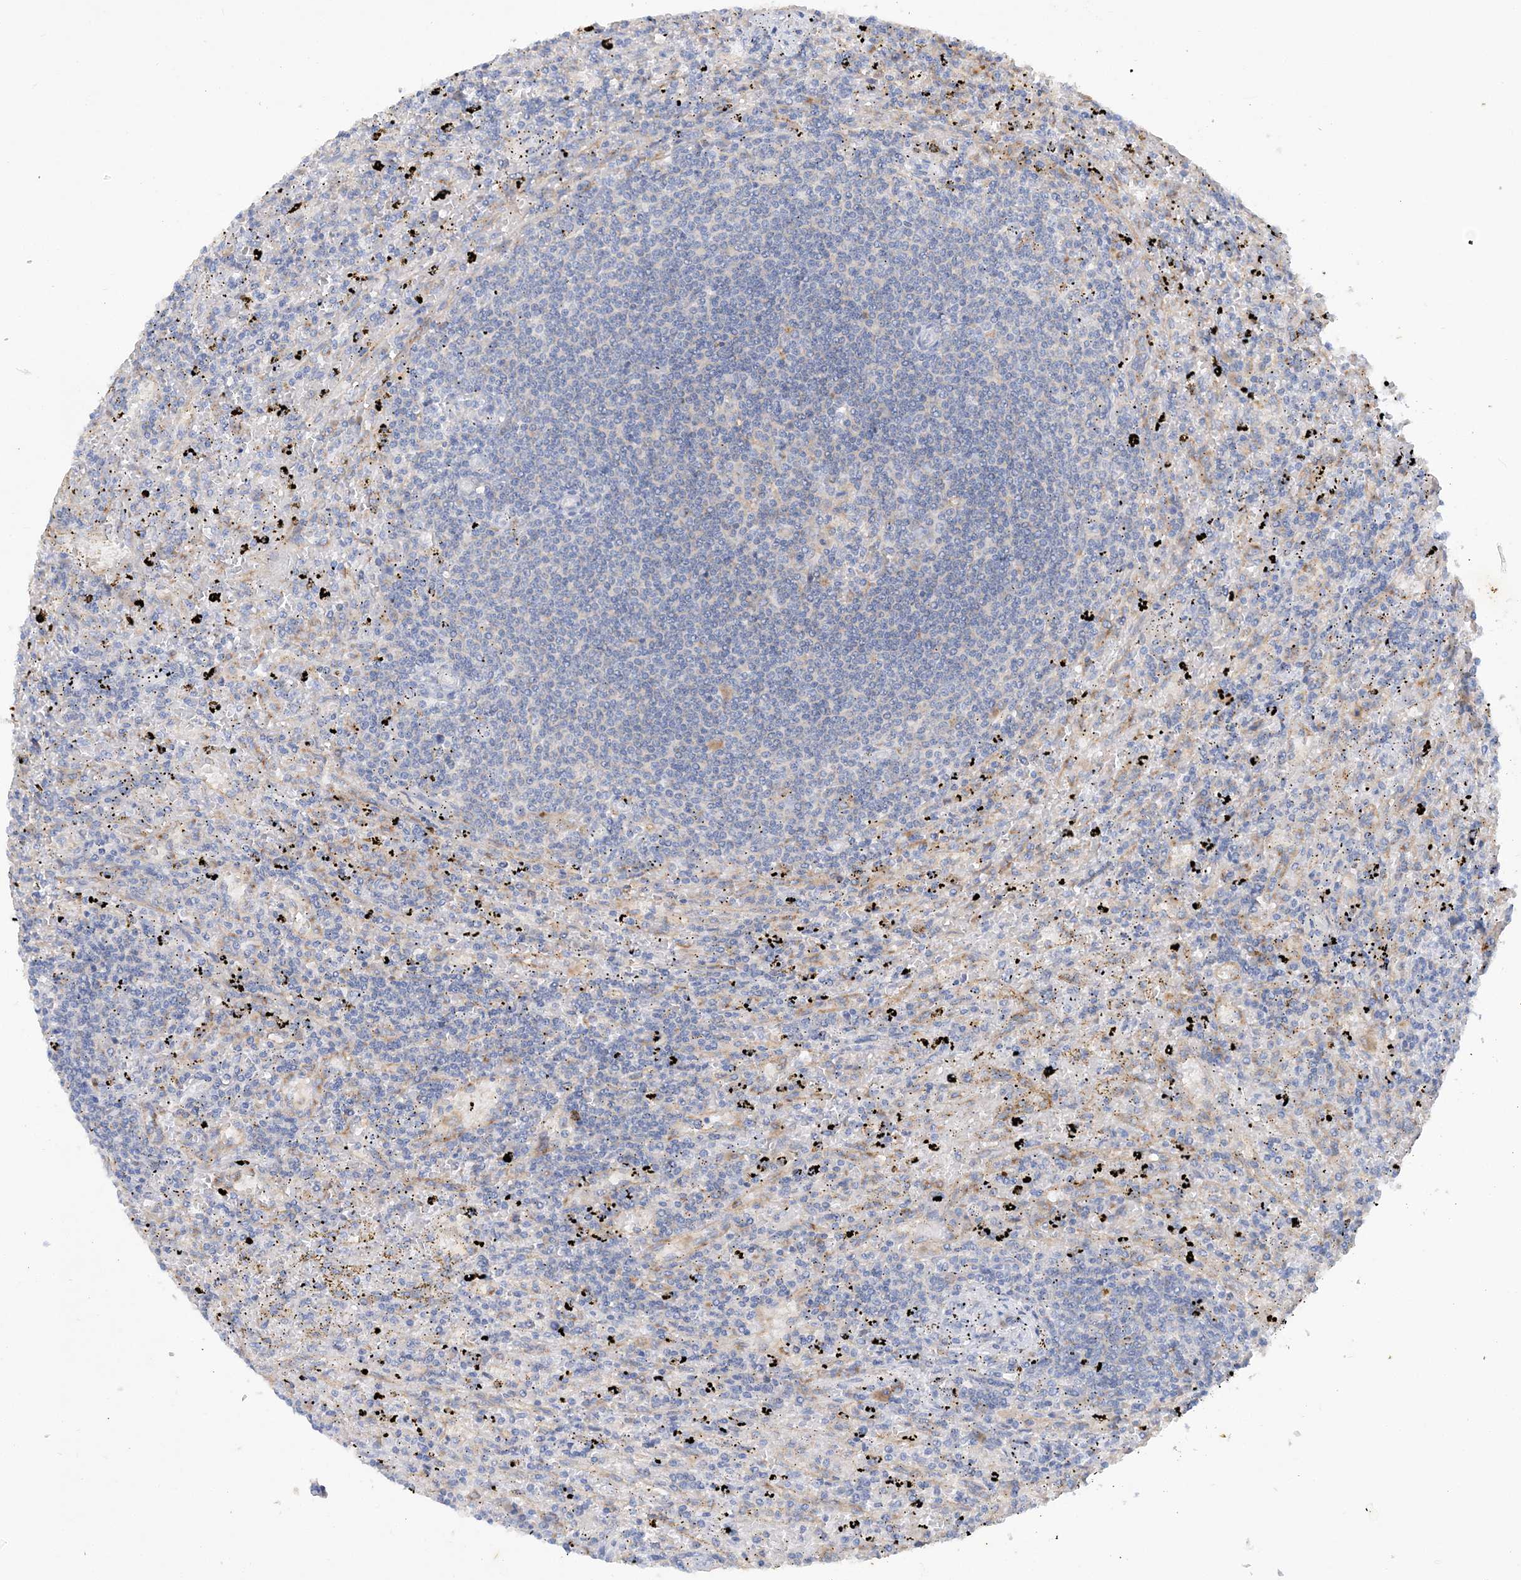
{"staining": {"intensity": "negative", "quantity": "none", "location": "none"}, "tissue": "lymphoma", "cell_type": "Tumor cells", "image_type": "cancer", "snomed": [{"axis": "morphology", "description": "Malignant lymphoma, non-Hodgkin's type, Low grade"}, {"axis": "topography", "description": "Spleen"}], "caption": "Image shows no protein positivity in tumor cells of malignant lymphoma, non-Hodgkin's type (low-grade) tissue.", "gene": "GRINA", "patient": {"sex": "male", "age": 76}}